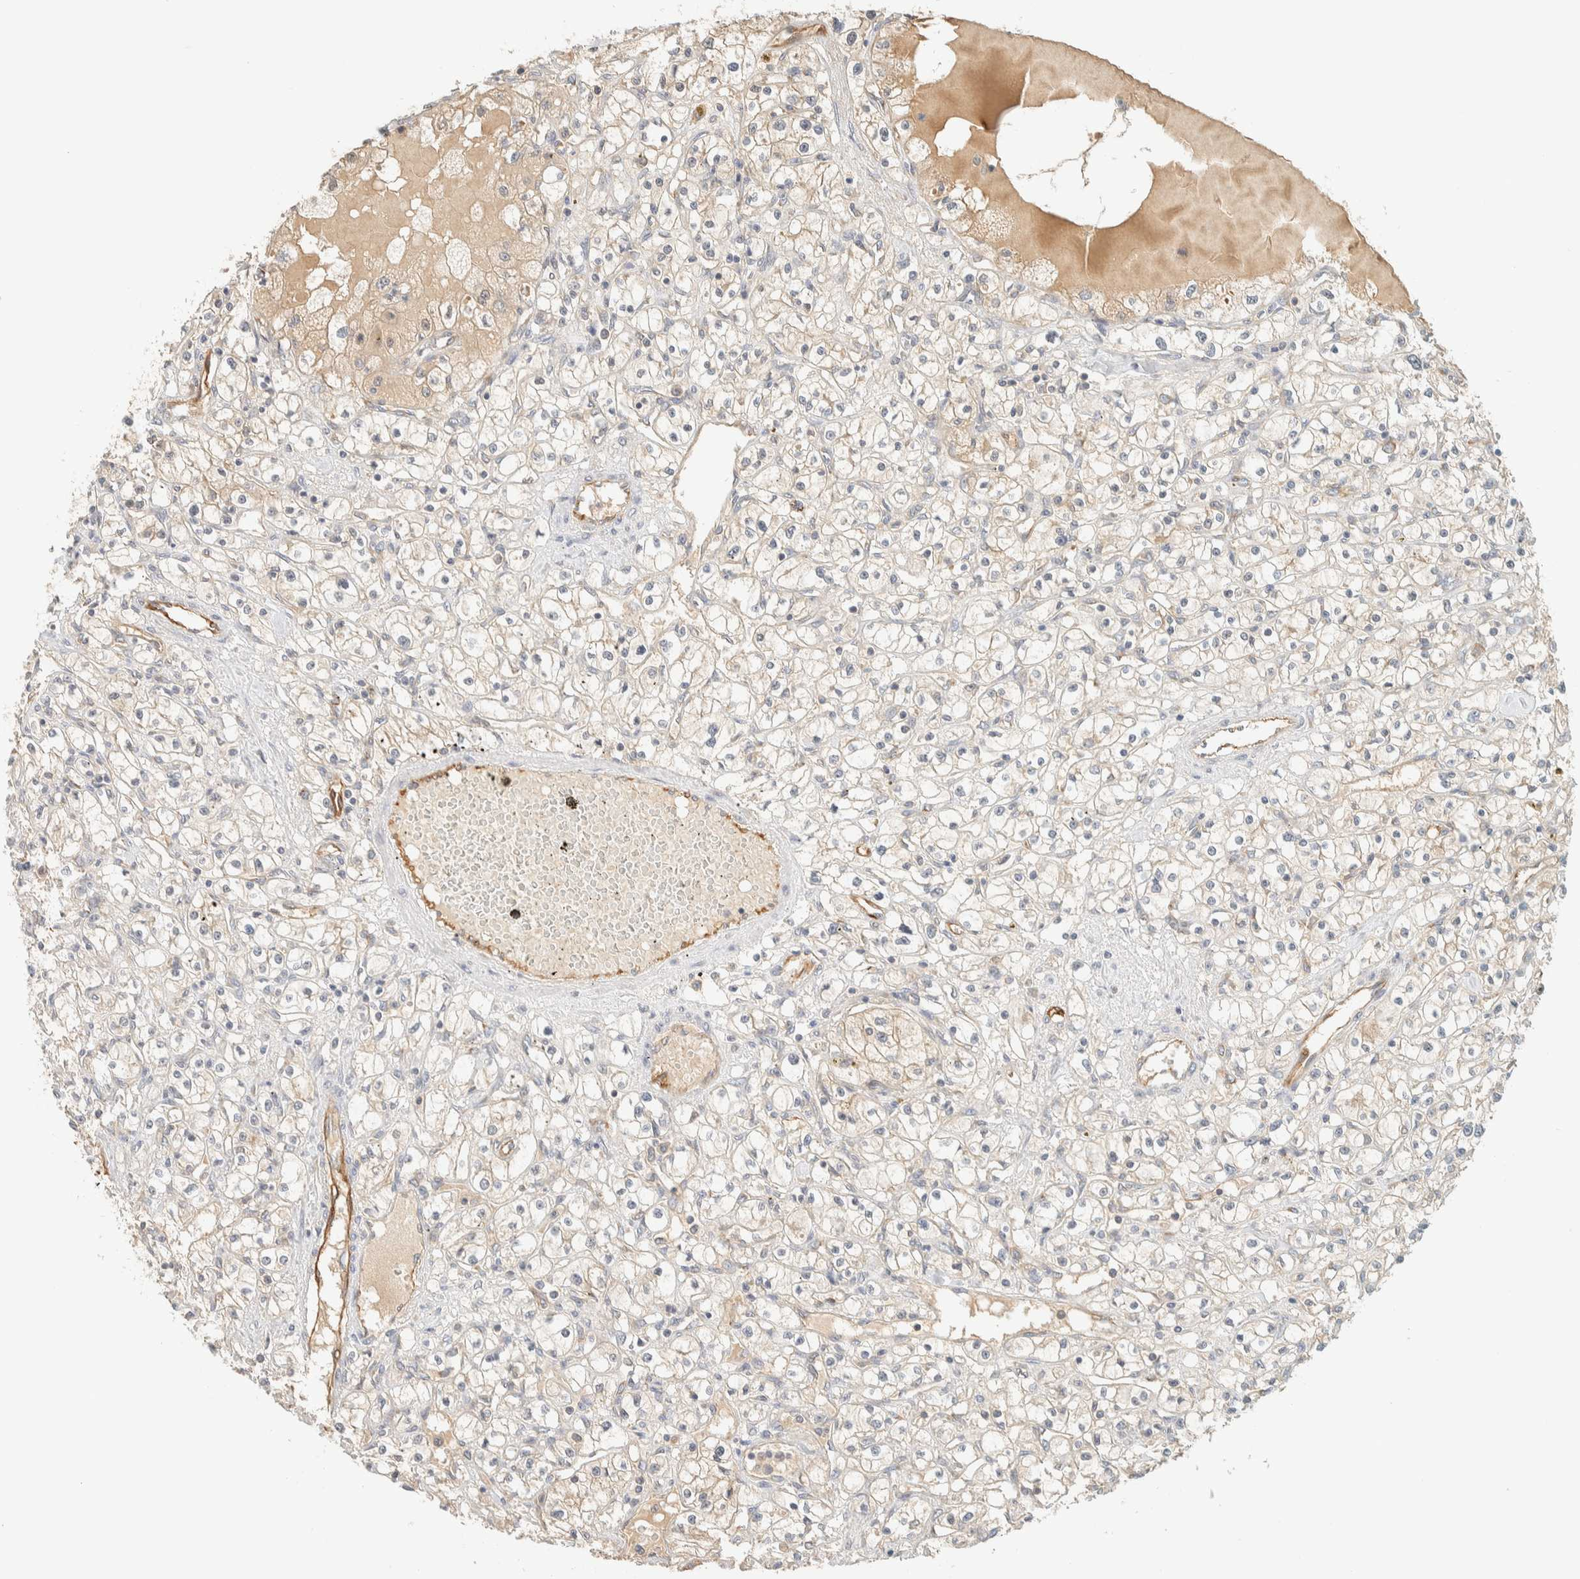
{"staining": {"intensity": "negative", "quantity": "none", "location": "none"}, "tissue": "renal cancer", "cell_type": "Tumor cells", "image_type": "cancer", "snomed": [{"axis": "morphology", "description": "Adenocarcinoma, NOS"}, {"axis": "topography", "description": "Kidney"}], "caption": "DAB immunohistochemical staining of renal cancer (adenocarcinoma) exhibits no significant positivity in tumor cells. (DAB (3,3'-diaminobenzidine) immunohistochemistry (IHC), high magnification).", "gene": "LIMA1", "patient": {"sex": "male", "age": 56}}